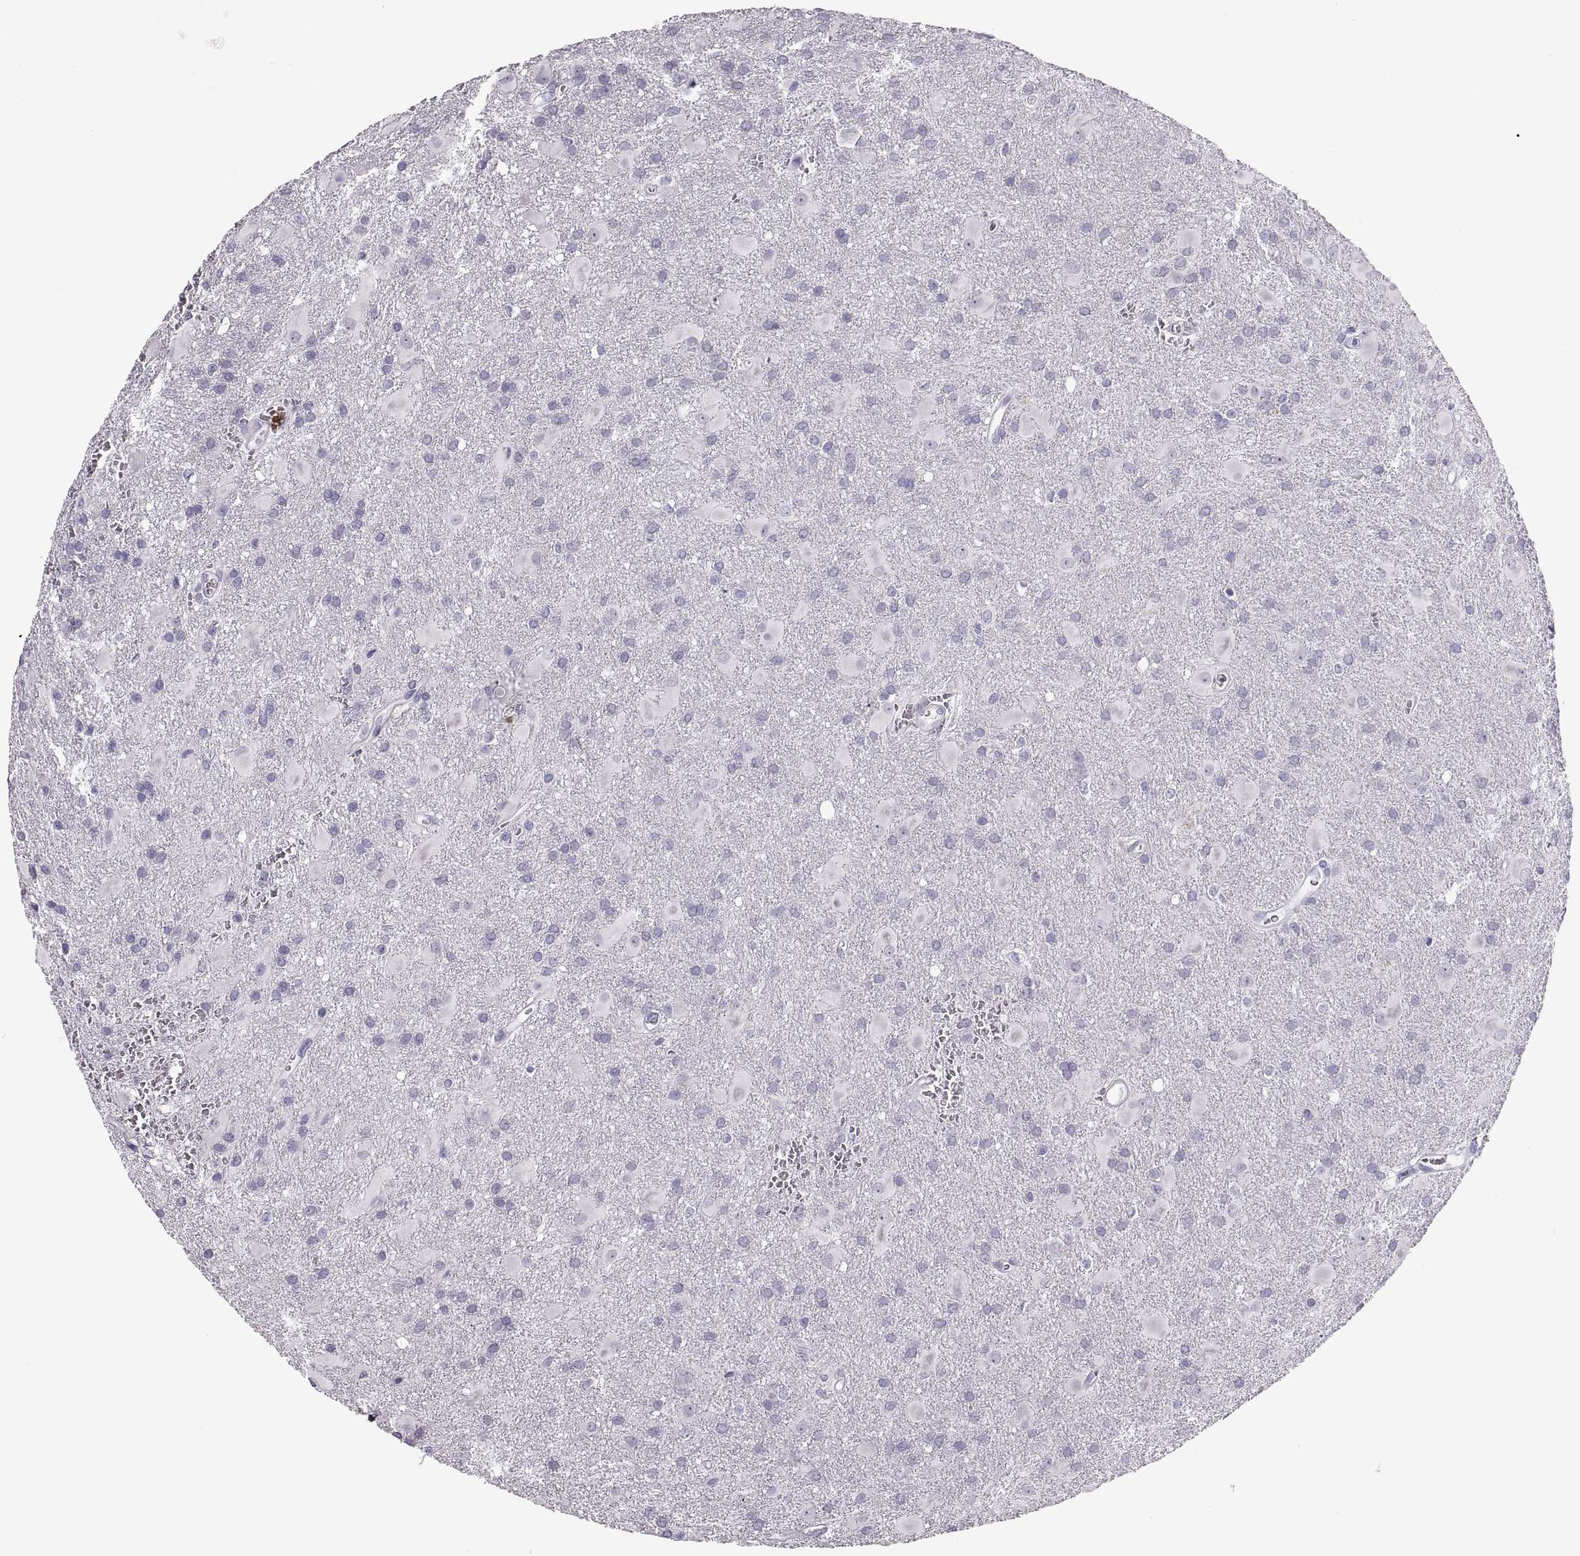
{"staining": {"intensity": "negative", "quantity": "none", "location": "none"}, "tissue": "glioma", "cell_type": "Tumor cells", "image_type": "cancer", "snomed": [{"axis": "morphology", "description": "Glioma, malignant, Low grade"}, {"axis": "topography", "description": "Brain"}], "caption": "Immunohistochemistry (IHC) photomicrograph of neoplastic tissue: glioma stained with DAB displays no significant protein positivity in tumor cells.", "gene": "QRICH2", "patient": {"sex": "male", "age": 58}}